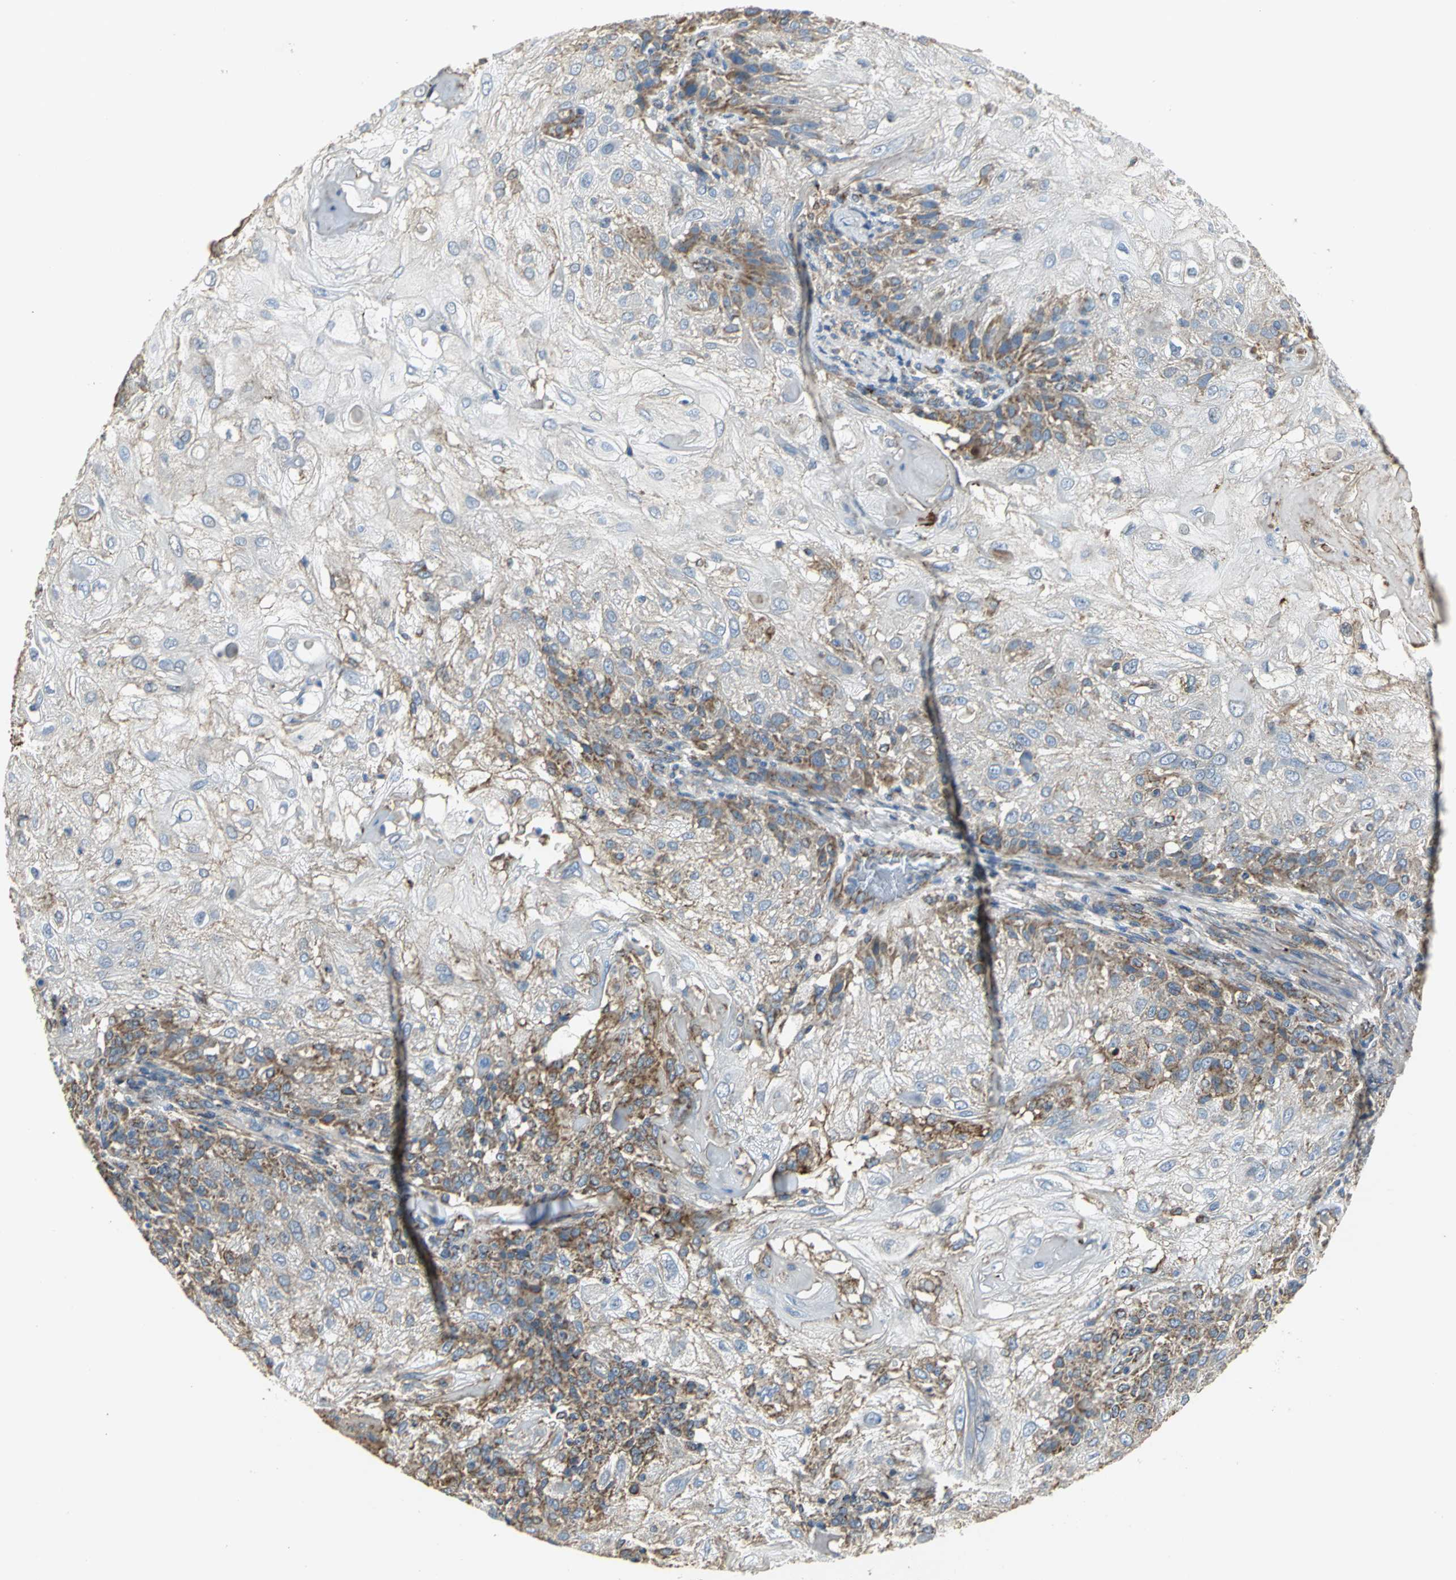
{"staining": {"intensity": "strong", "quantity": ">75%", "location": "cytoplasmic/membranous"}, "tissue": "skin cancer", "cell_type": "Tumor cells", "image_type": "cancer", "snomed": [{"axis": "morphology", "description": "Normal tissue, NOS"}, {"axis": "morphology", "description": "Squamous cell carcinoma, NOS"}, {"axis": "topography", "description": "Skin"}], "caption": "This is a micrograph of immunohistochemistry staining of skin cancer (squamous cell carcinoma), which shows strong expression in the cytoplasmic/membranous of tumor cells.", "gene": "NDUFB5", "patient": {"sex": "female", "age": 83}}